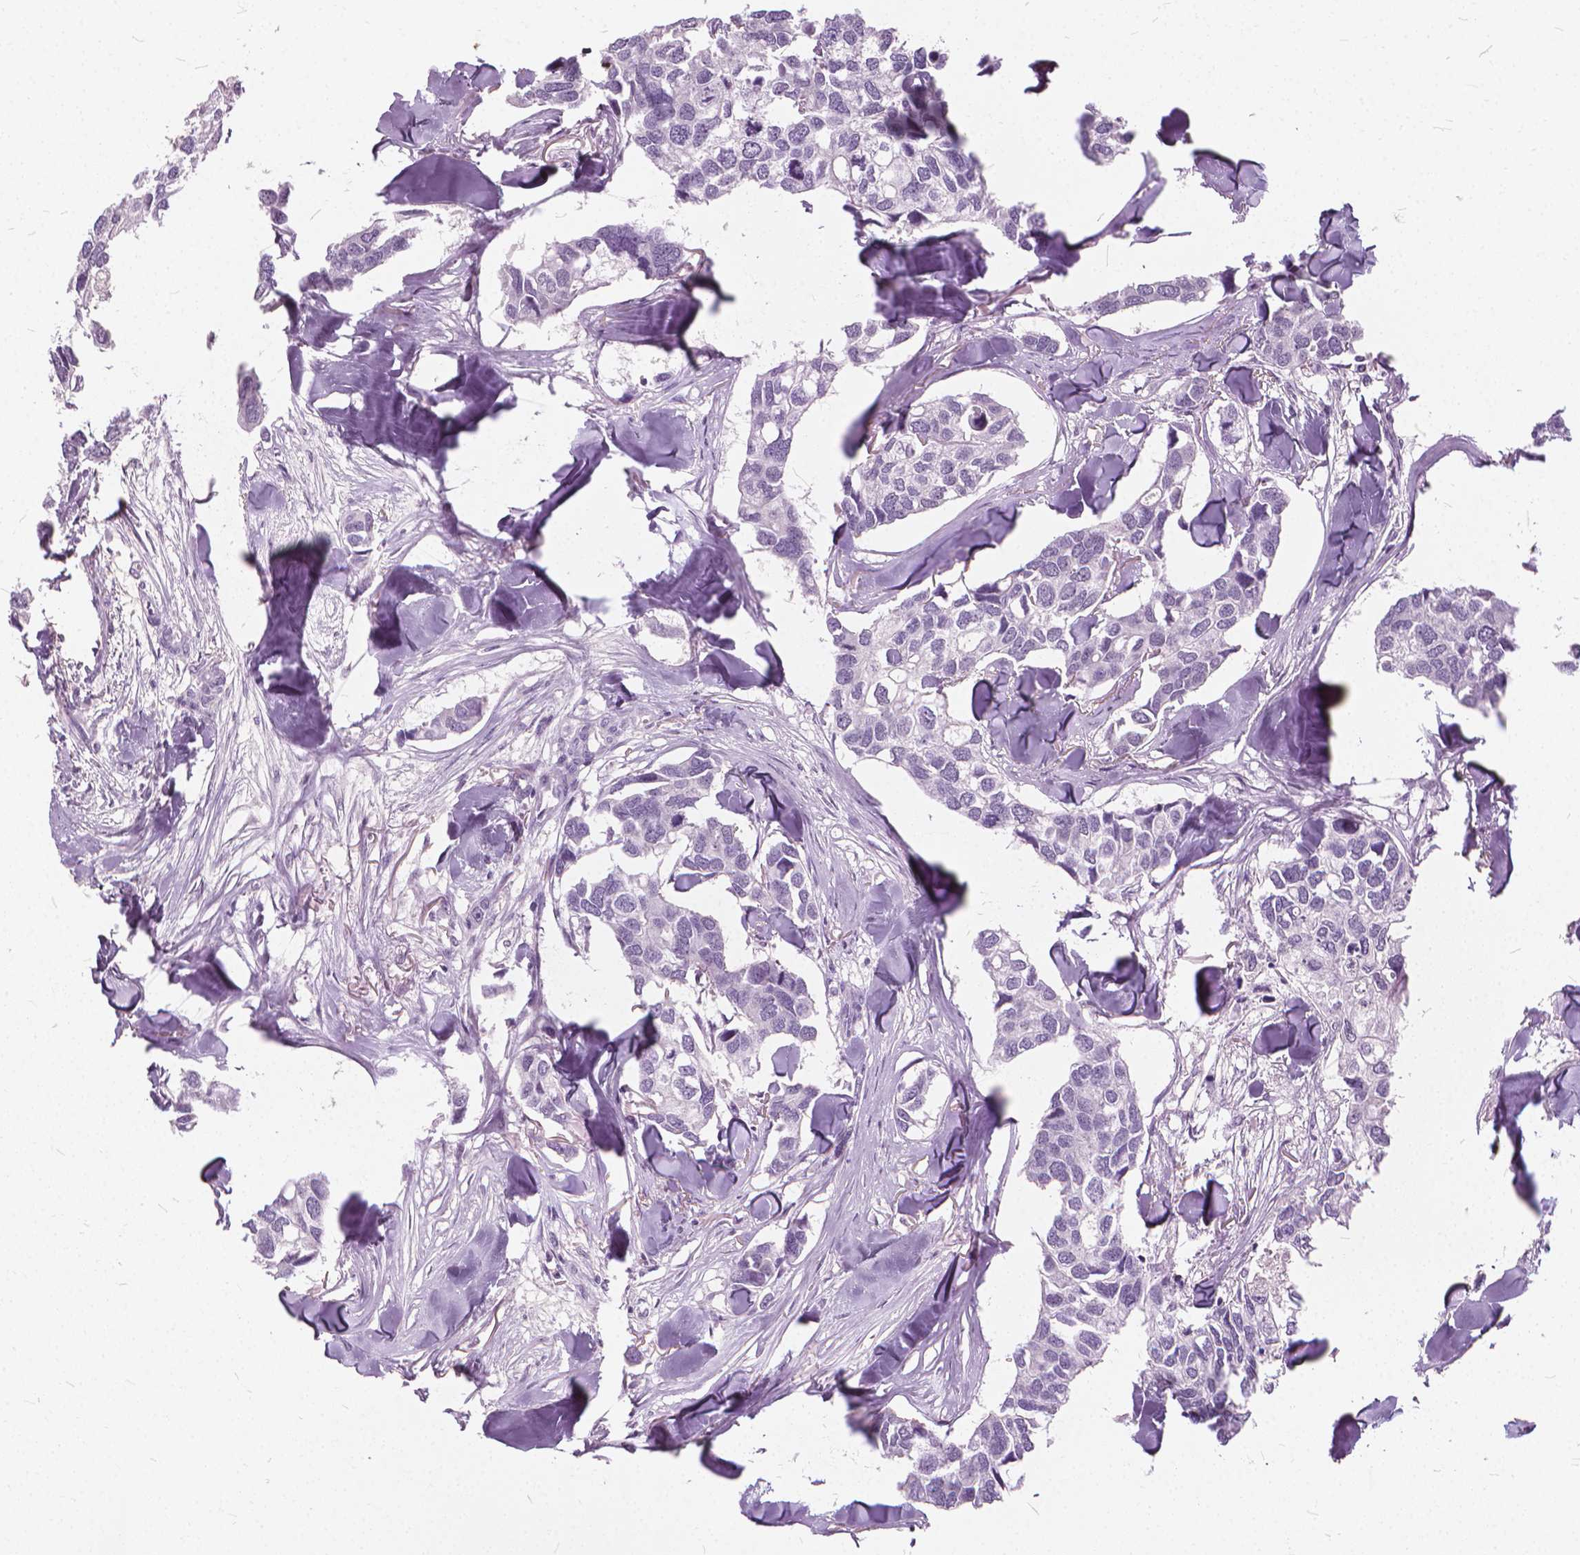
{"staining": {"intensity": "negative", "quantity": "none", "location": "none"}, "tissue": "breast cancer", "cell_type": "Tumor cells", "image_type": "cancer", "snomed": [{"axis": "morphology", "description": "Duct carcinoma"}, {"axis": "topography", "description": "Breast"}], "caption": "A photomicrograph of human breast intraductal carcinoma is negative for staining in tumor cells.", "gene": "STAT5B", "patient": {"sex": "female", "age": 83}}